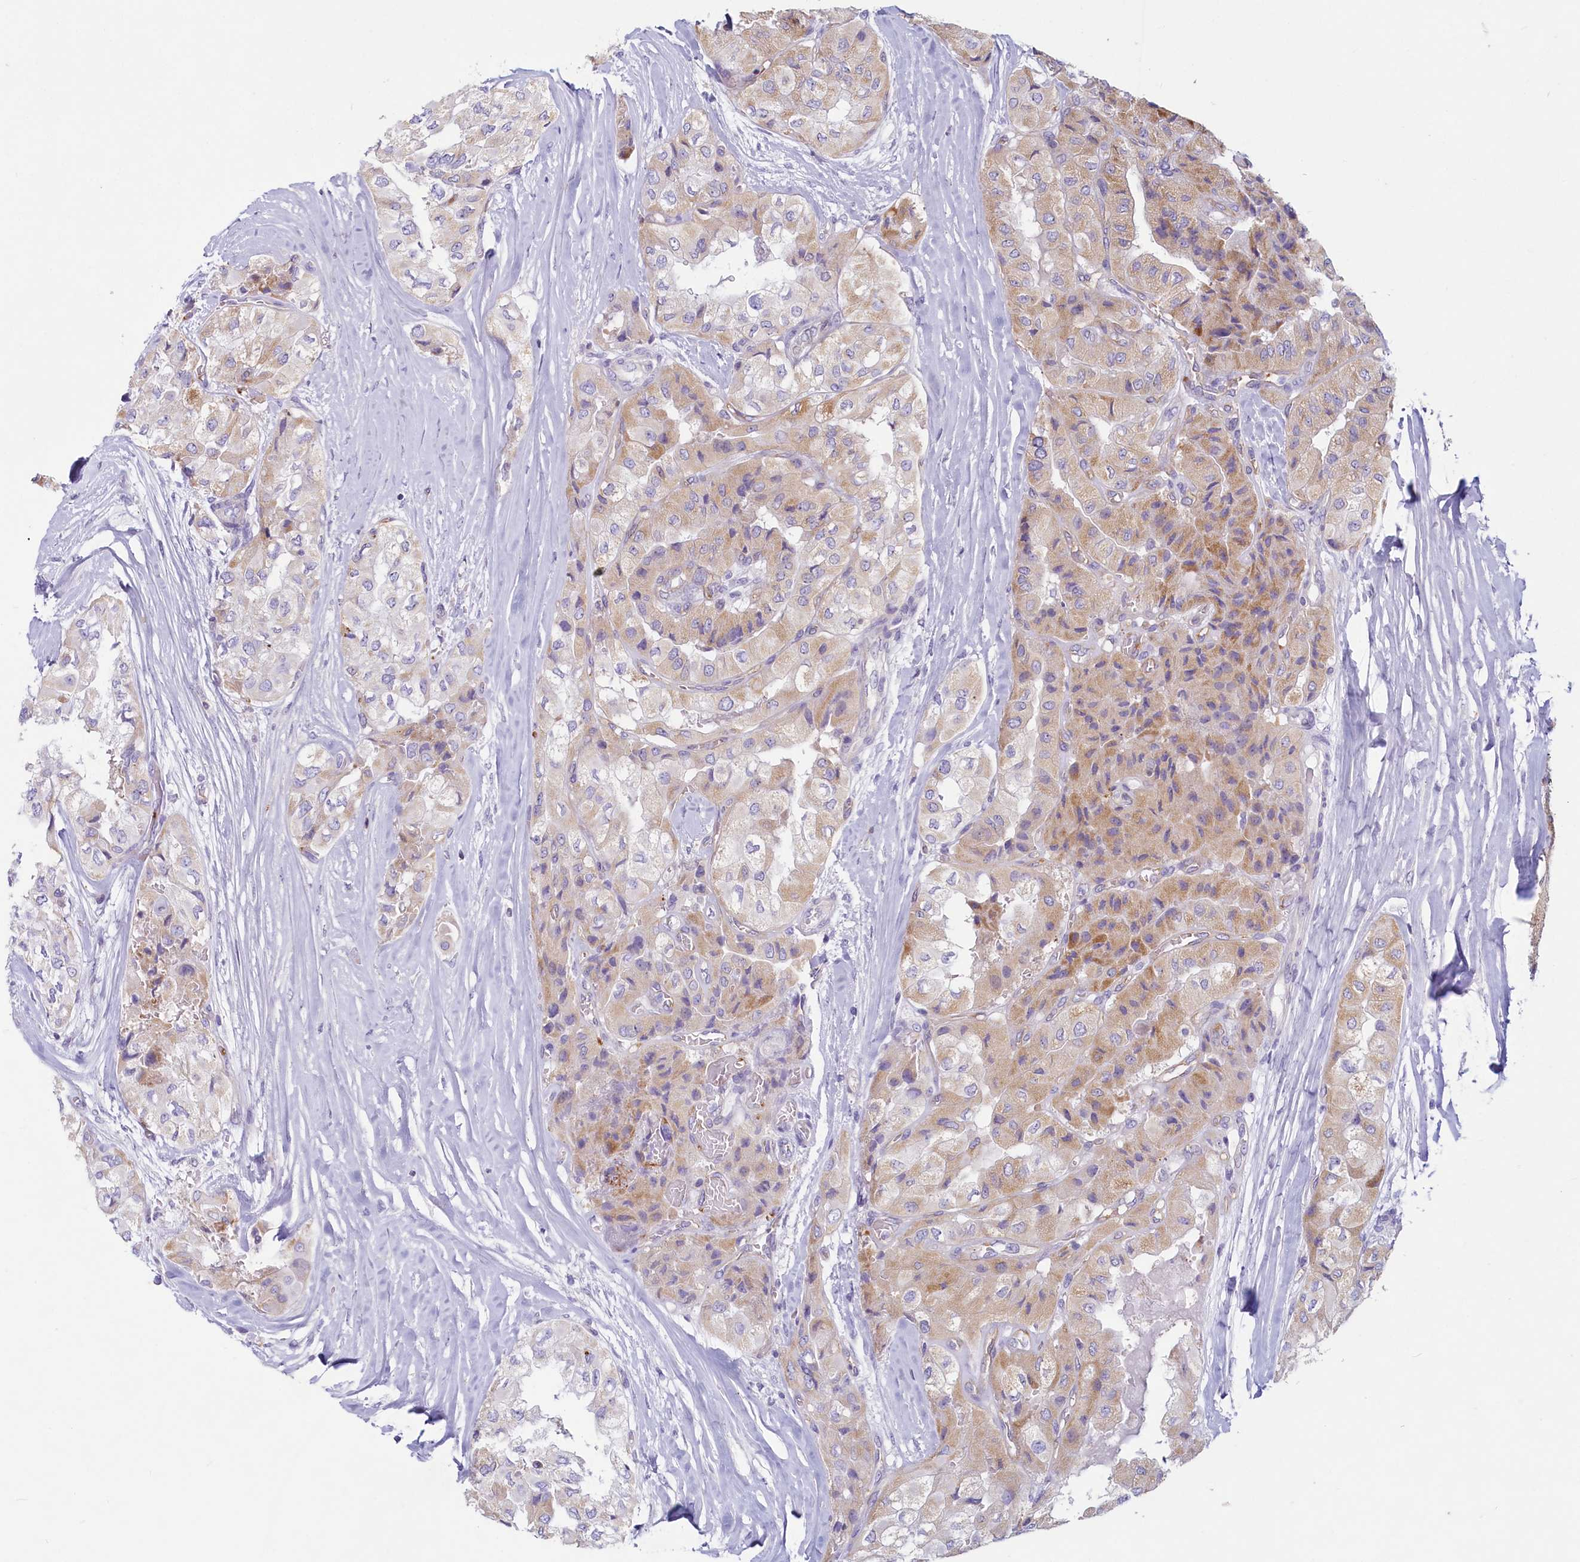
{"staining": {"intensity": "moderate", "quantity": "<25%", "location": "cytoplasmic/membranous"}, "tissue": "thyroid cancer", "cell_type": "Tumor cells", "image_type": "cancer", "snomed": [{"axis": "morphology", "description": "Papillary adenocarcinoma, NOS"}, {"axis": "topography", "description": "Thyroid gland"}], "caption": "Protein analysis of thyroid cancer (papillary adenocarcinoma) tissue shows moderate cytoplasmic/membranous positivity in about <25% of tumor cells.", "gene": "LMOD3", "patient": {"sex": "female", "age": 59}}